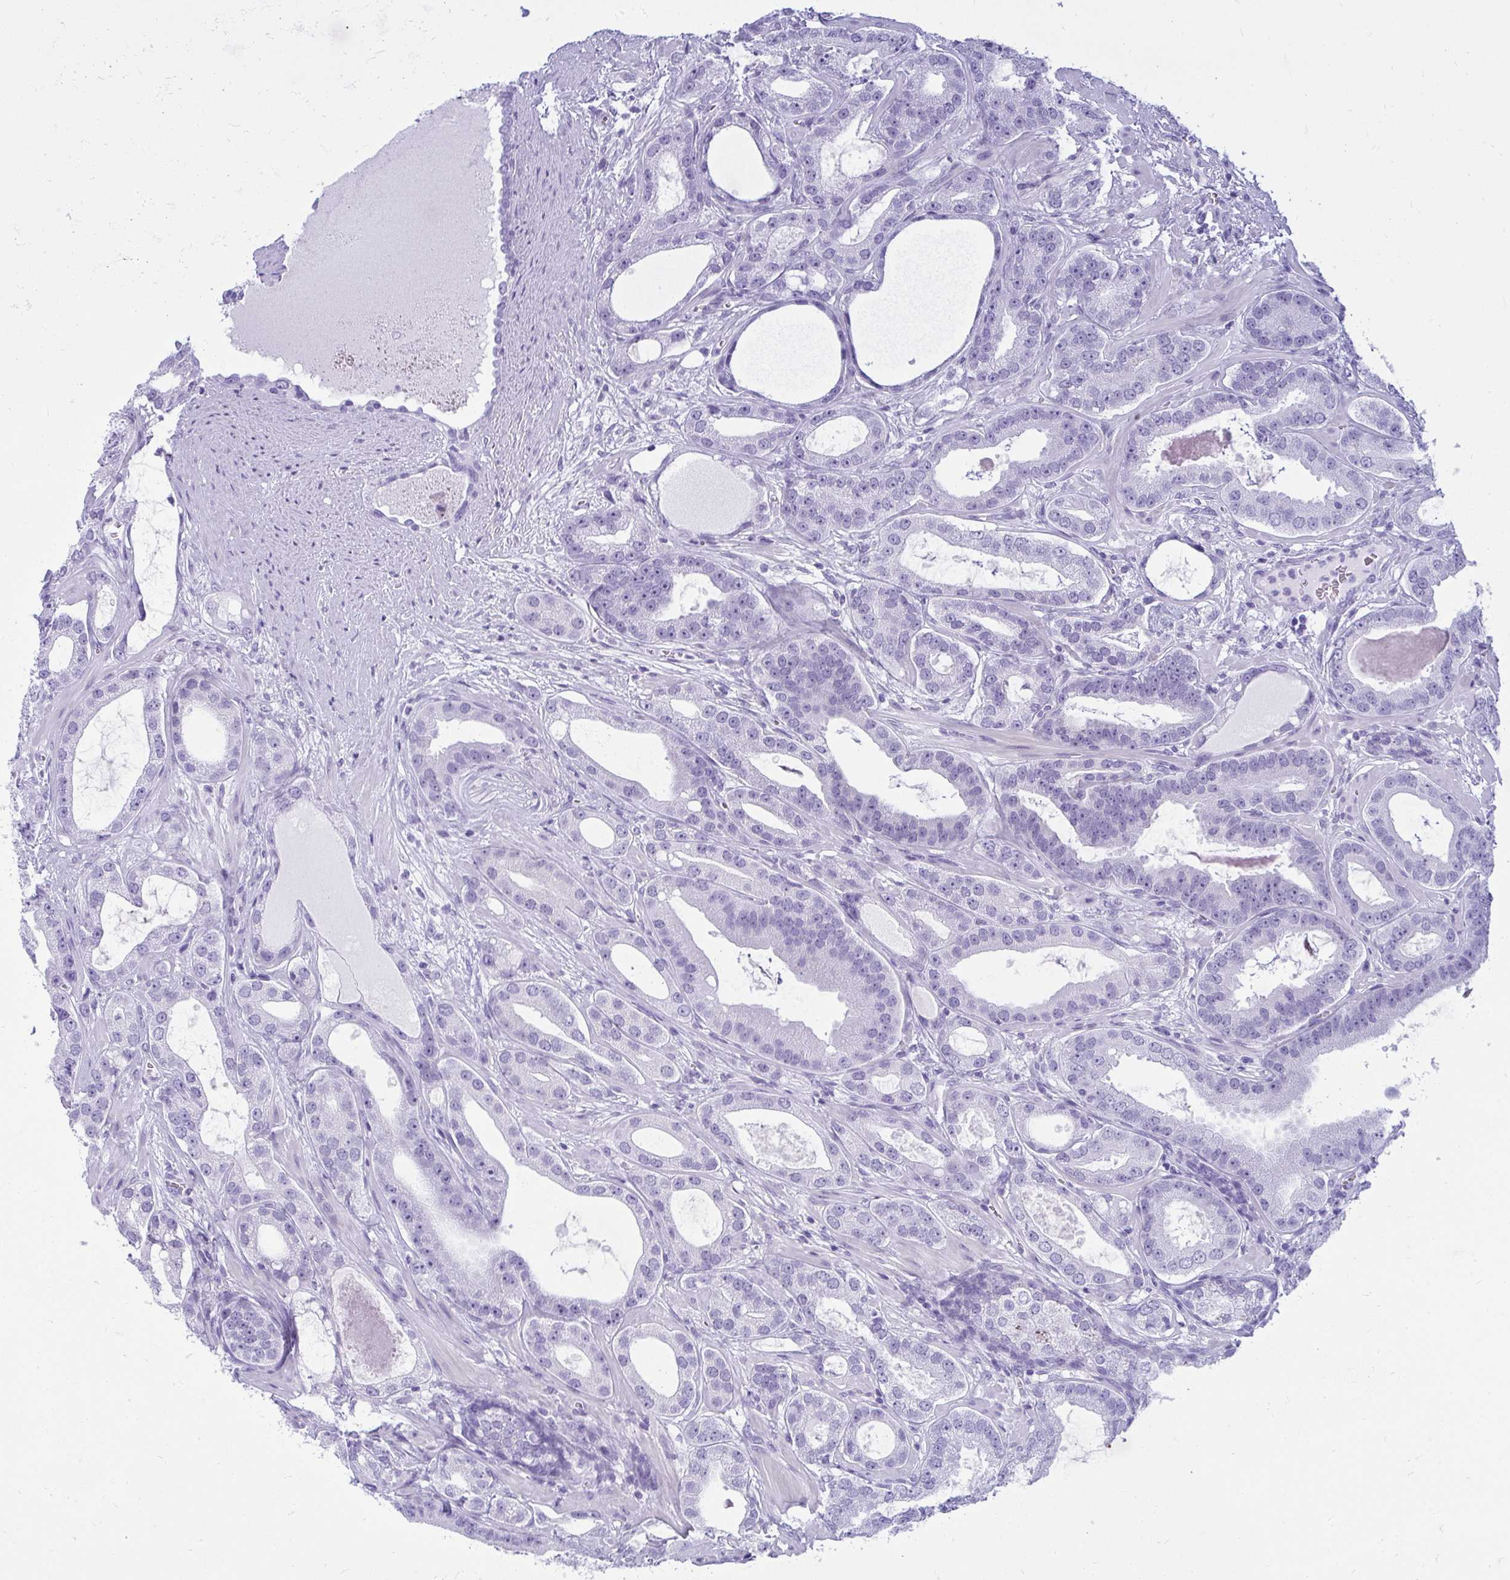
{"staining": {"intensity": "negative", "quantity": "none", "location": "none"}, "tissue": "prostate cancer", "cell_type": "Tumor cells", "image_type": "cancer", "snomed": [{"axis": "morphology", "description": "Adenocarcinoma, High grade"}, {"axis": "topography", "description": "Prostate"}], "caption": "High magnification brightfield microscopy of prostate cancer (high-grade adenocarcinoma) stained with DAB (3,3'-diaminobenzidine) (brown) and counterstained with hematoxylin (blue): tumor cells show no significant positivity.", "gene": "CLGN", "patient": {"sex": "male", "age": 65}}